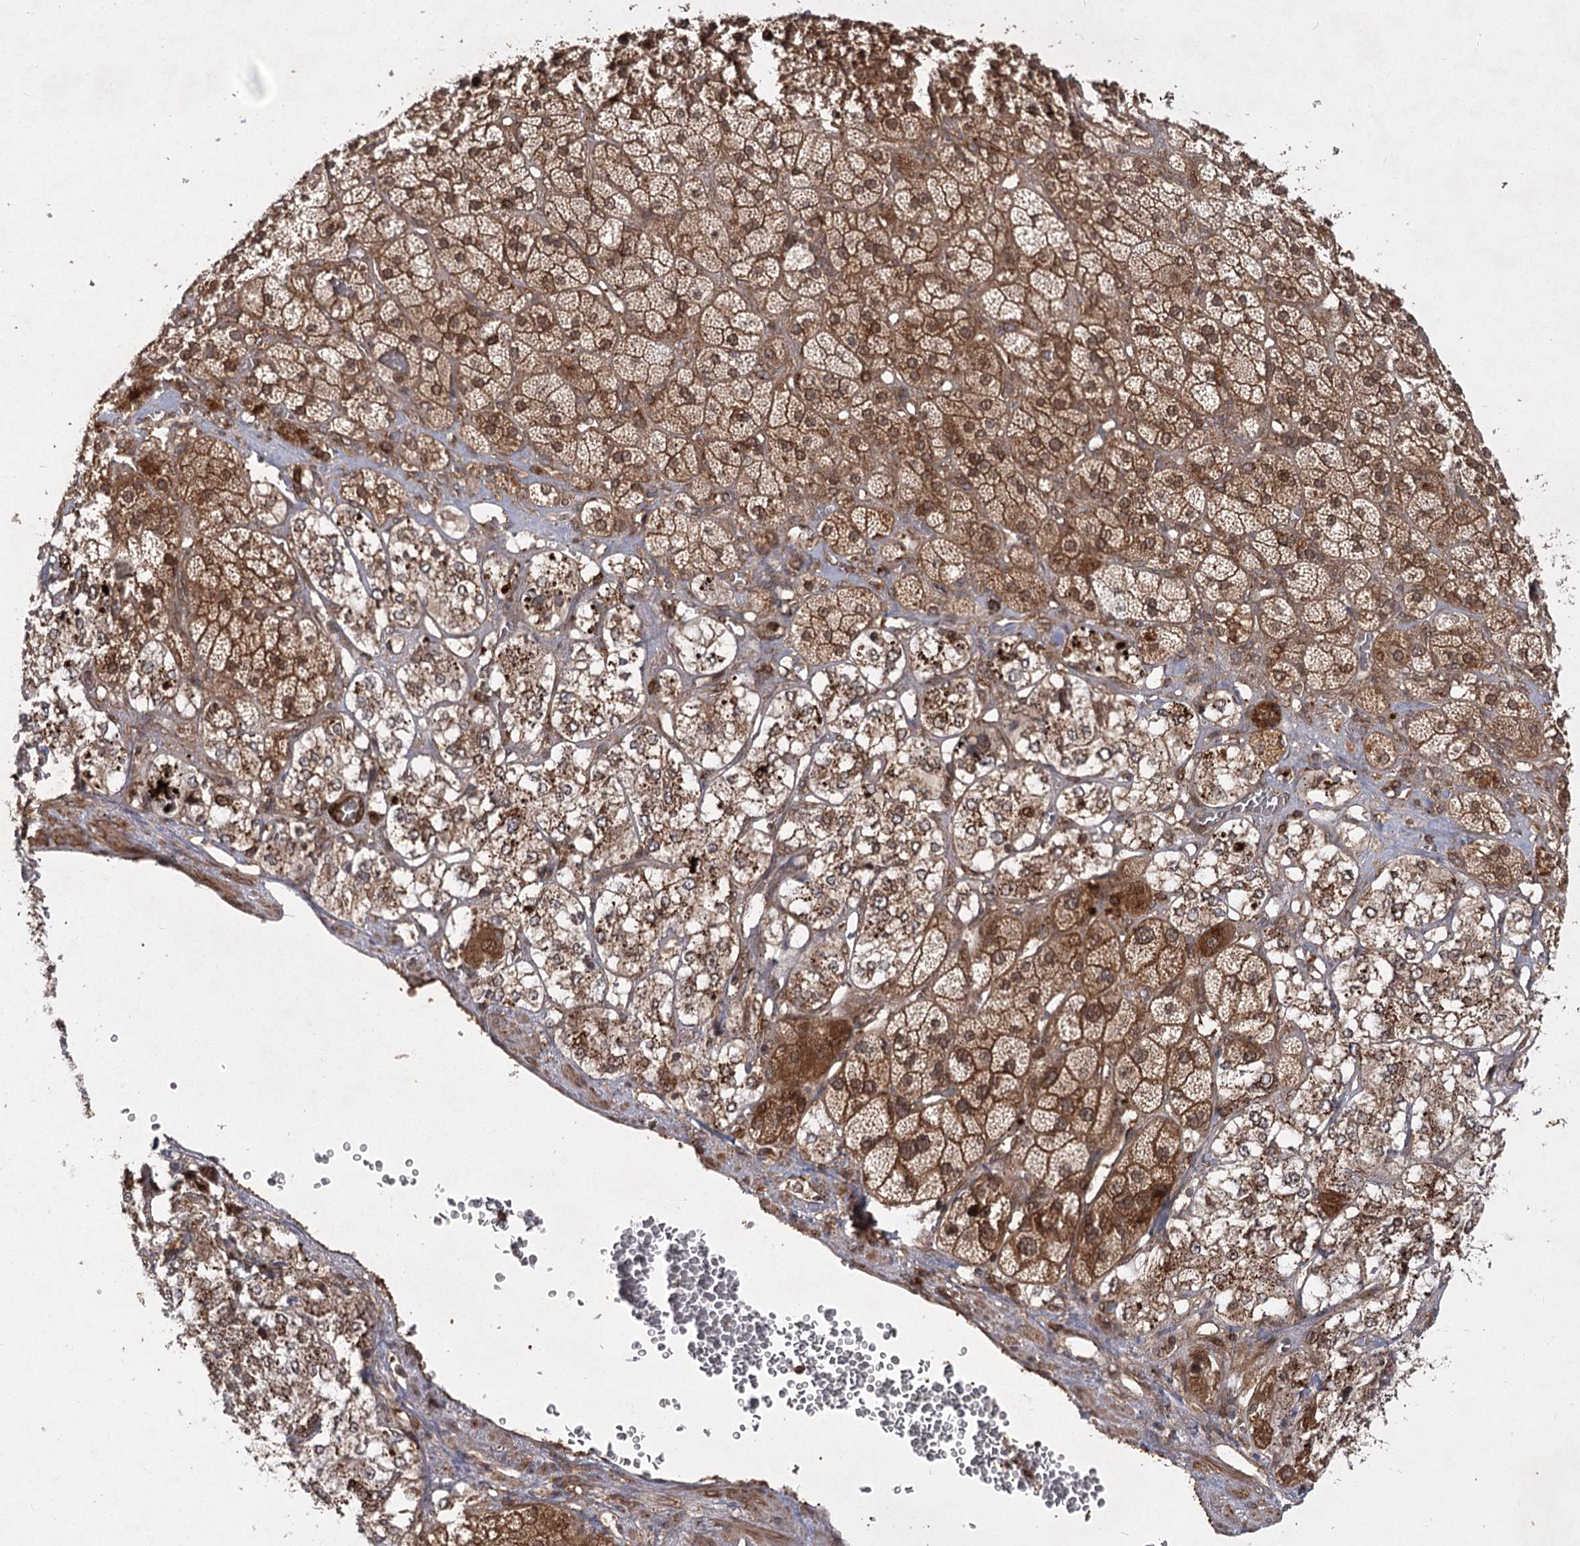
{"staining": {"intensity": "moderate", "quantity": ">75%", "location": "cytoplasmic/membranous,nuclear"}, "tissue": "adrenal gland", "cell_type": "Glandular cells", "image_type": "normal", "snomed": [{"axis": "morphology", "description": "Normal tissue, NOS"}, {"axis": "topography", "description": "Adrenal gland"}], "caption": "The immunohistochemical stain labels moderate cytoplasmic/membranous,nuclear staining in glandular cells of benign adrenal gland. The staining is performed using DAB (3,3'-diaminobenzidine) brown chromogen to label protein expression. The nuclei are counter-stained blue using hematoxylin.", "gene": "MDFIC", "patient": {"sex": "male", "age": 57}}